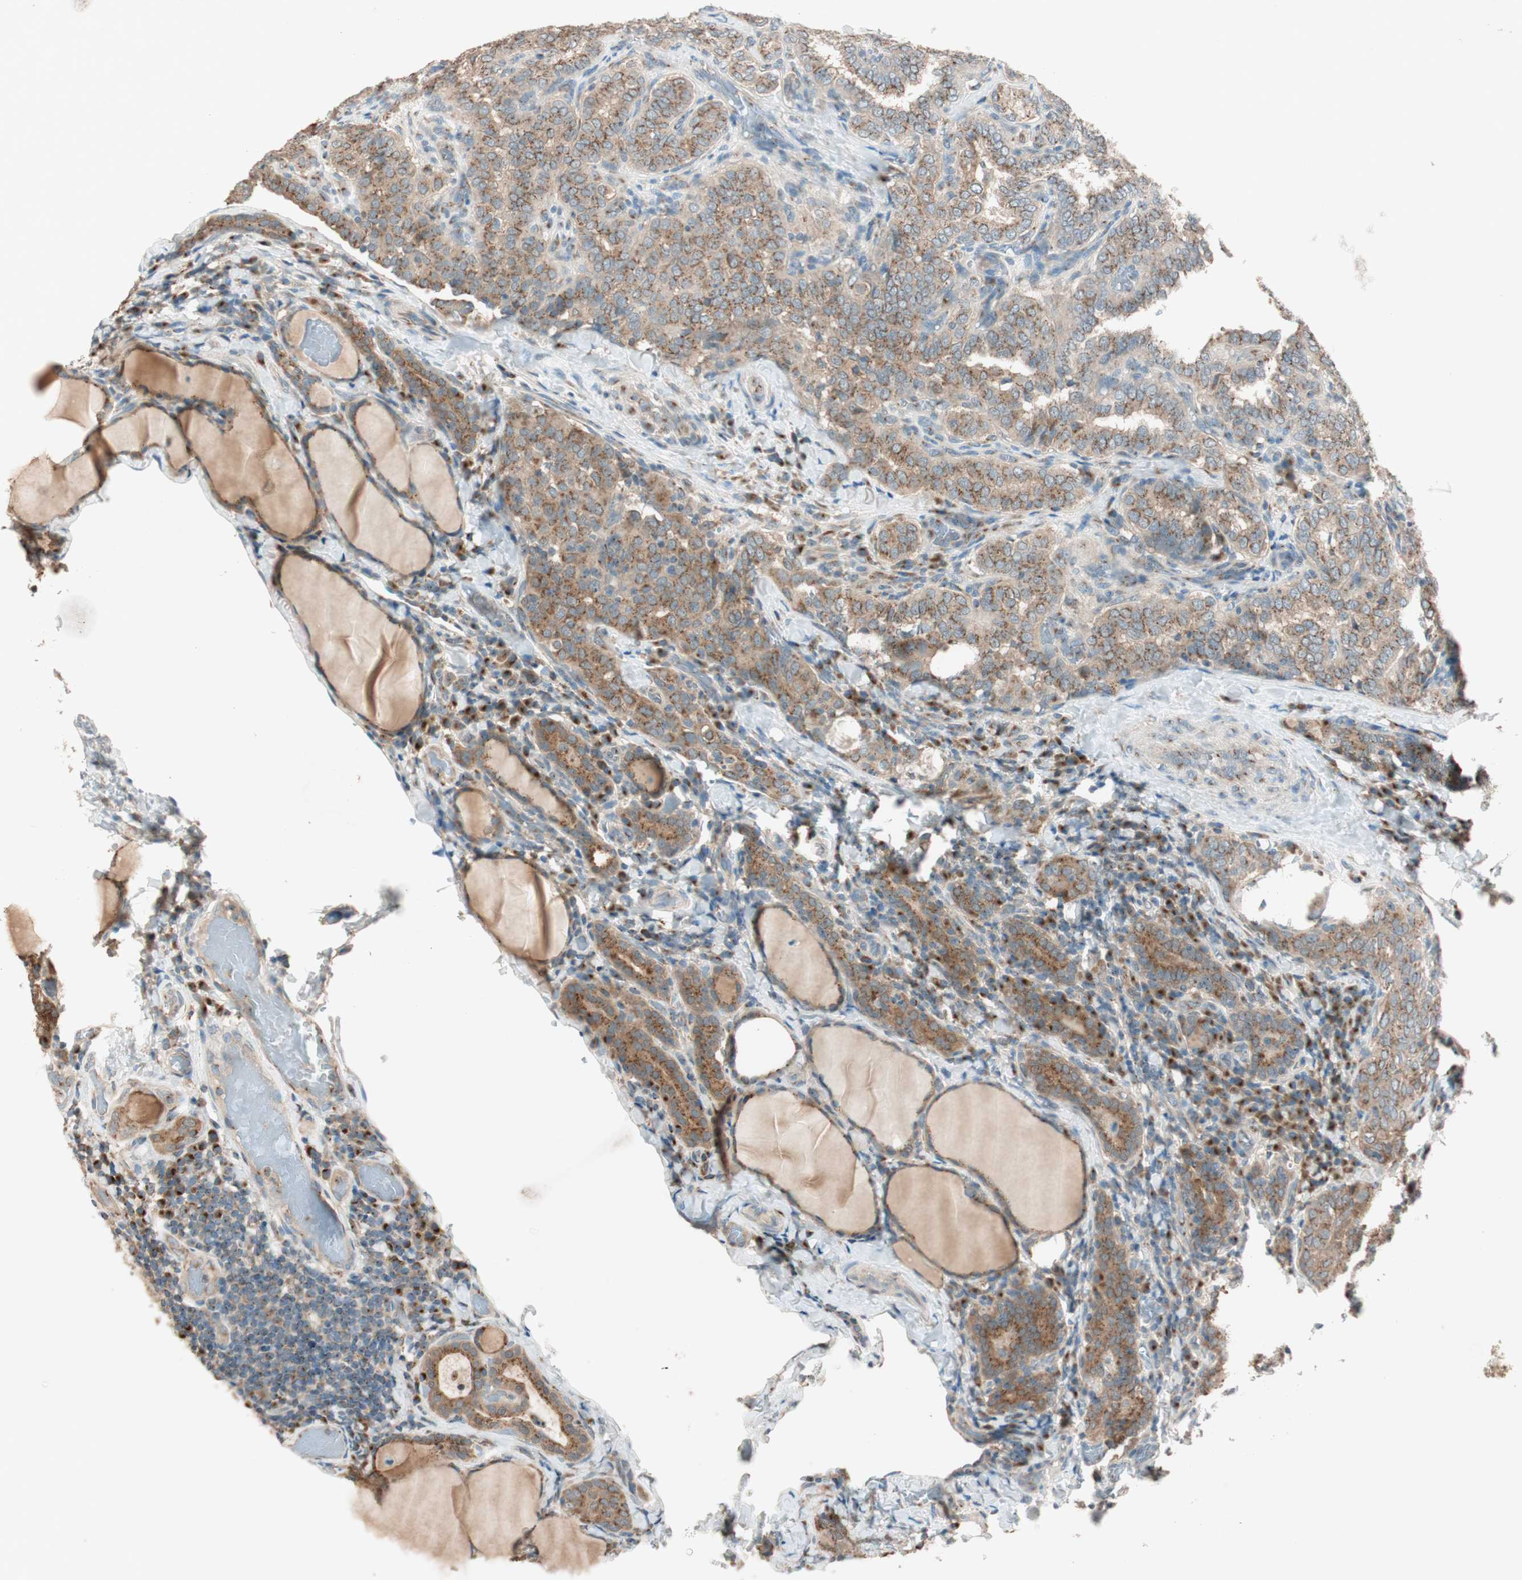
{"staining": {"intensity": "strong", "quantity": ">75%", "location": "cytoplasmic/membranous"}, "tissue": "thyroid cancer", "cell_type": "Tumor cells", "image_type": "cancer", "snomed": [{"axis": "morphology", "description": "Normal tissue, NOS"}, {"axis": "morphology", "description": "Papillary adenocarcinoma, NOS"}, {"axis": "topography", "description": "Thyroid gland"}], "caption": "The photomicrograph demonstrates immunohistochemical staining of thyroid cancer. There is strong cytoplasmic/membranous expression is present in approximately >75% of tumor cells. (DAB (3,3'-diaminobenzidine) IHC with brightfield microscopy, high magnification).", "gene": "SEC16A", "patient": {"sex": "female", "age": 30}}